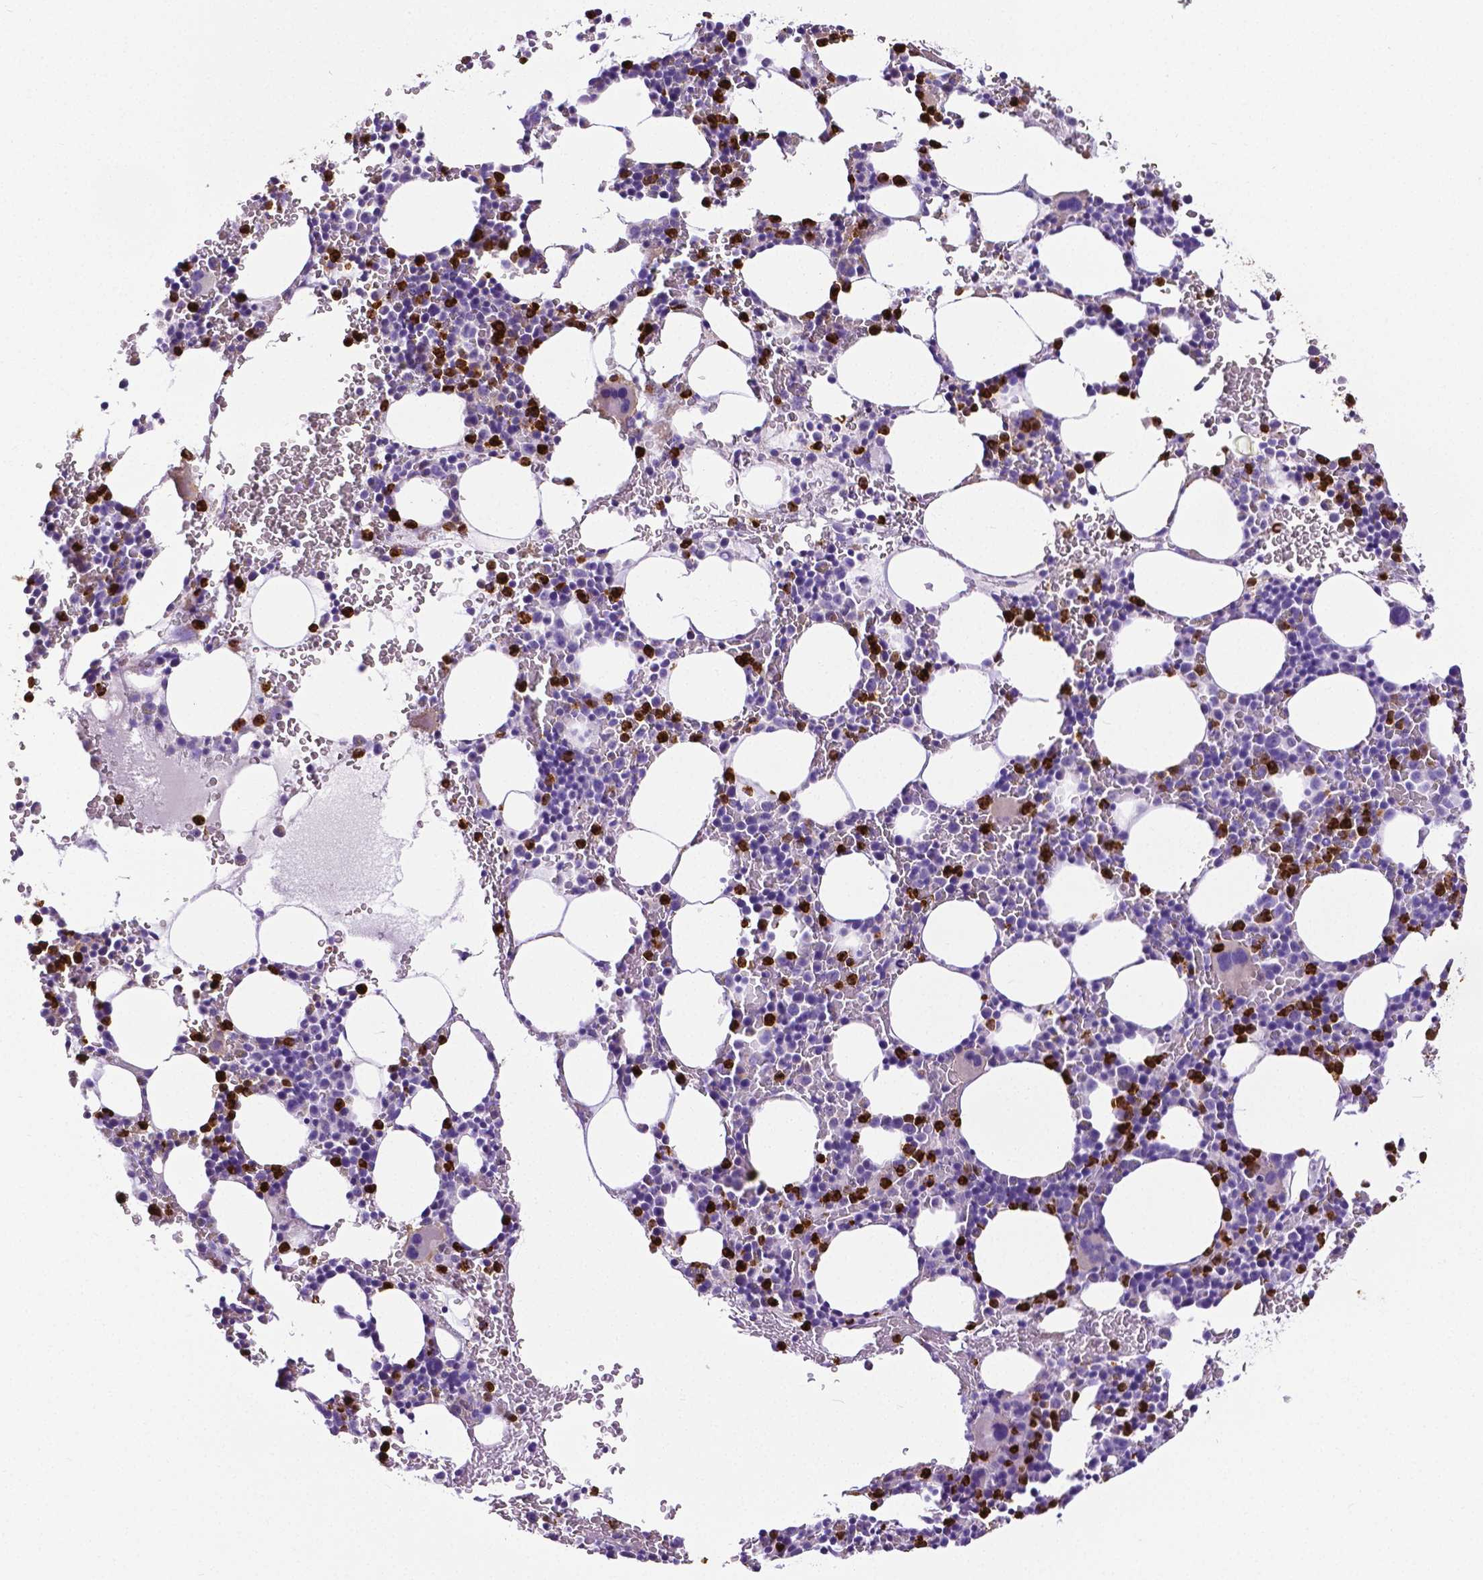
{"staining": {"intensity": "strong", "quantity": "25%-75%", "location": "cytoplasmic/membranous"}, "tissue": "bone marrow", "cell_type": "Hematopoietic cells", "image_type": "normal", "snomed": [{"axis": "morphology", "description": "Normal tissue, NOS"}, {"axis": "topography", "description": "Bone marrow"}], "caption": "A histopathology image of bone marrow stained for a protein shows strong cytoplasmic/membranous brown staining in hematopoietic cells.", "gene": "MMP9", "patient": {"sex": "male", "age": 82}}